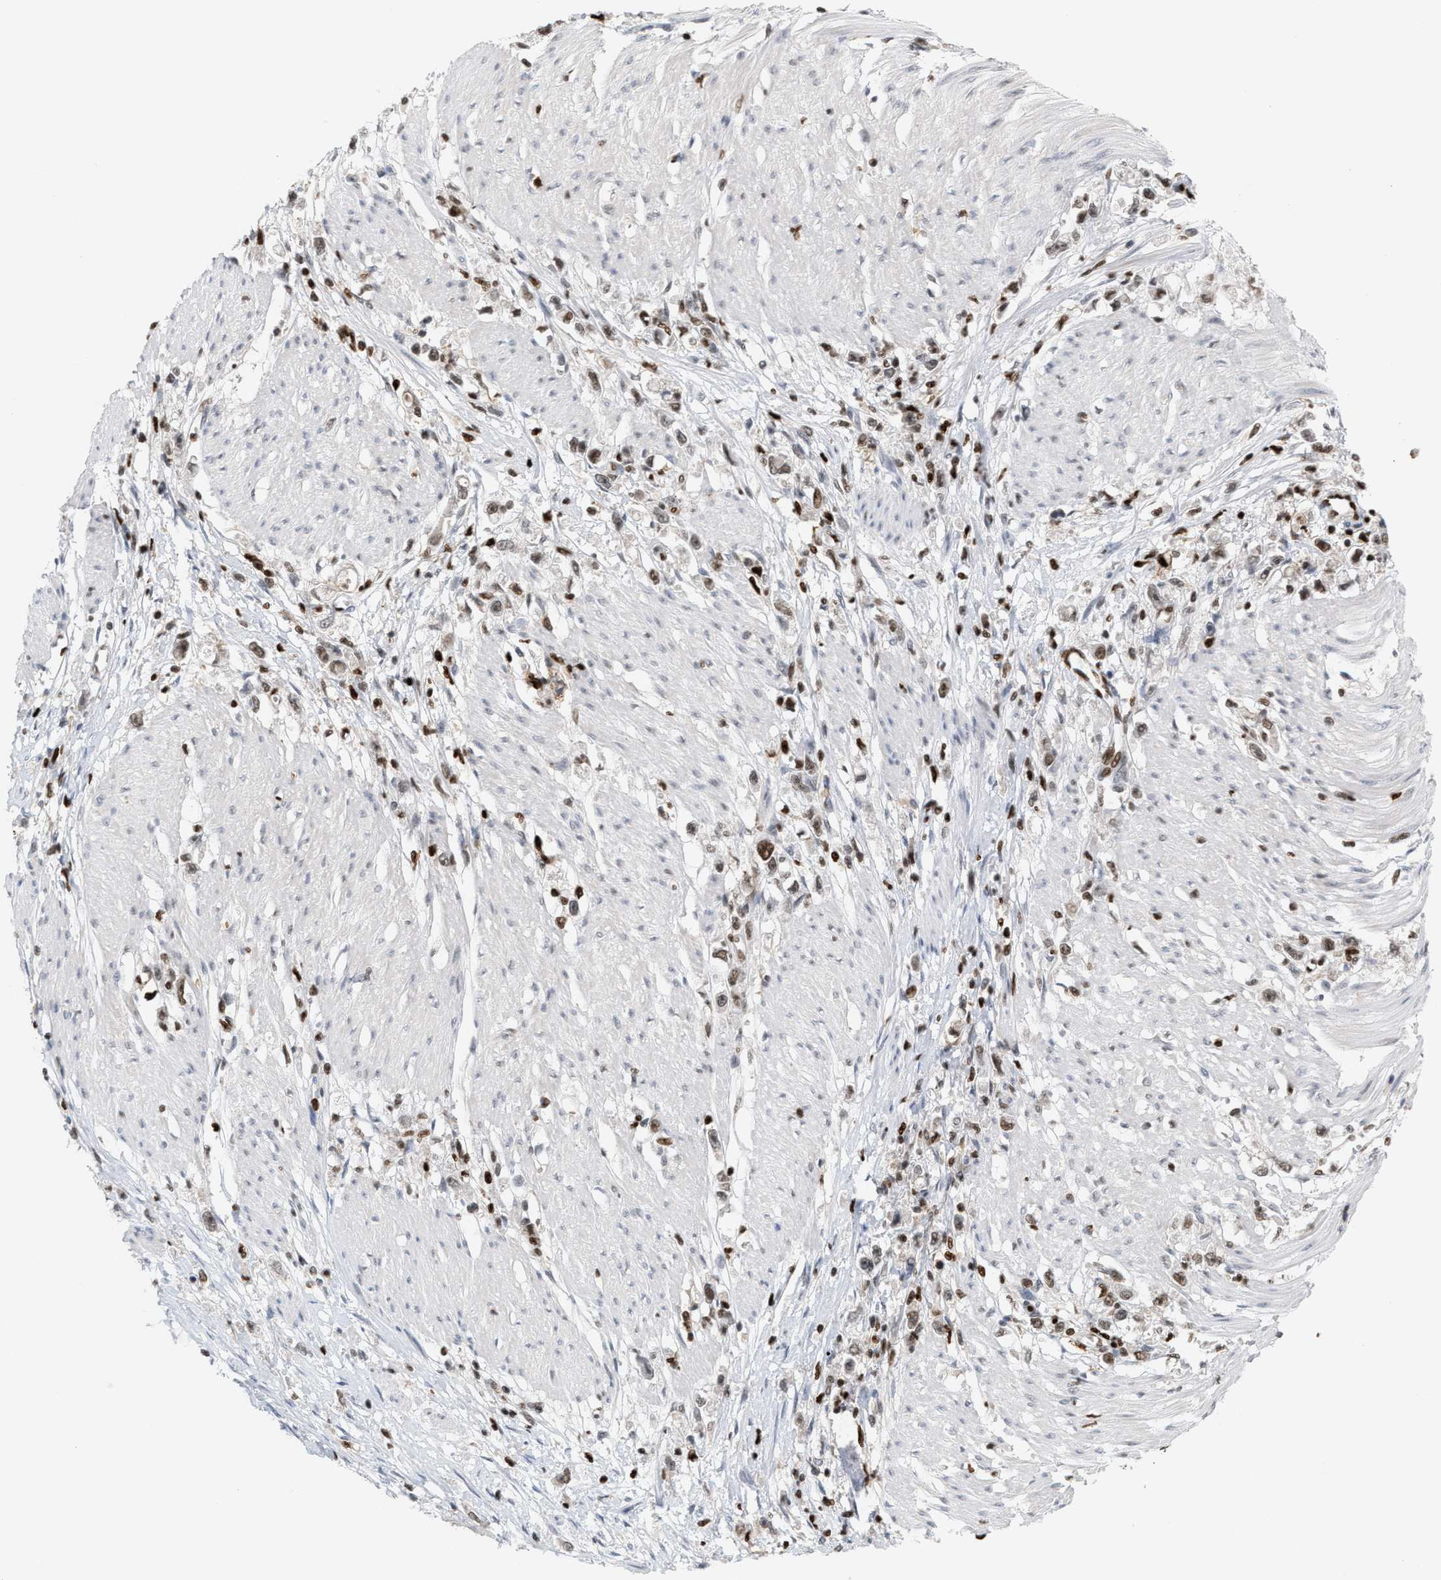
{"staining": {"intensity": "moderate", "quantity": "25%-75%", "location": "nuclear"}, "tissue": "stomach cancer", "cell_type": "Tumor cells", "image_type": "cancer", "snomed": [{"axis": "morphology", "description": "Adenocarcinoma, NOS"}, {"axis": "topography", "description": "Stomach"}], "caption": "Adenocarcinoma (stomach) stained for a protein exhibits moderate nuclear positivity in tumor cells.", "gene": "RNASEK-C17orf49", "patient": {"sex": "female", "age": 59}}